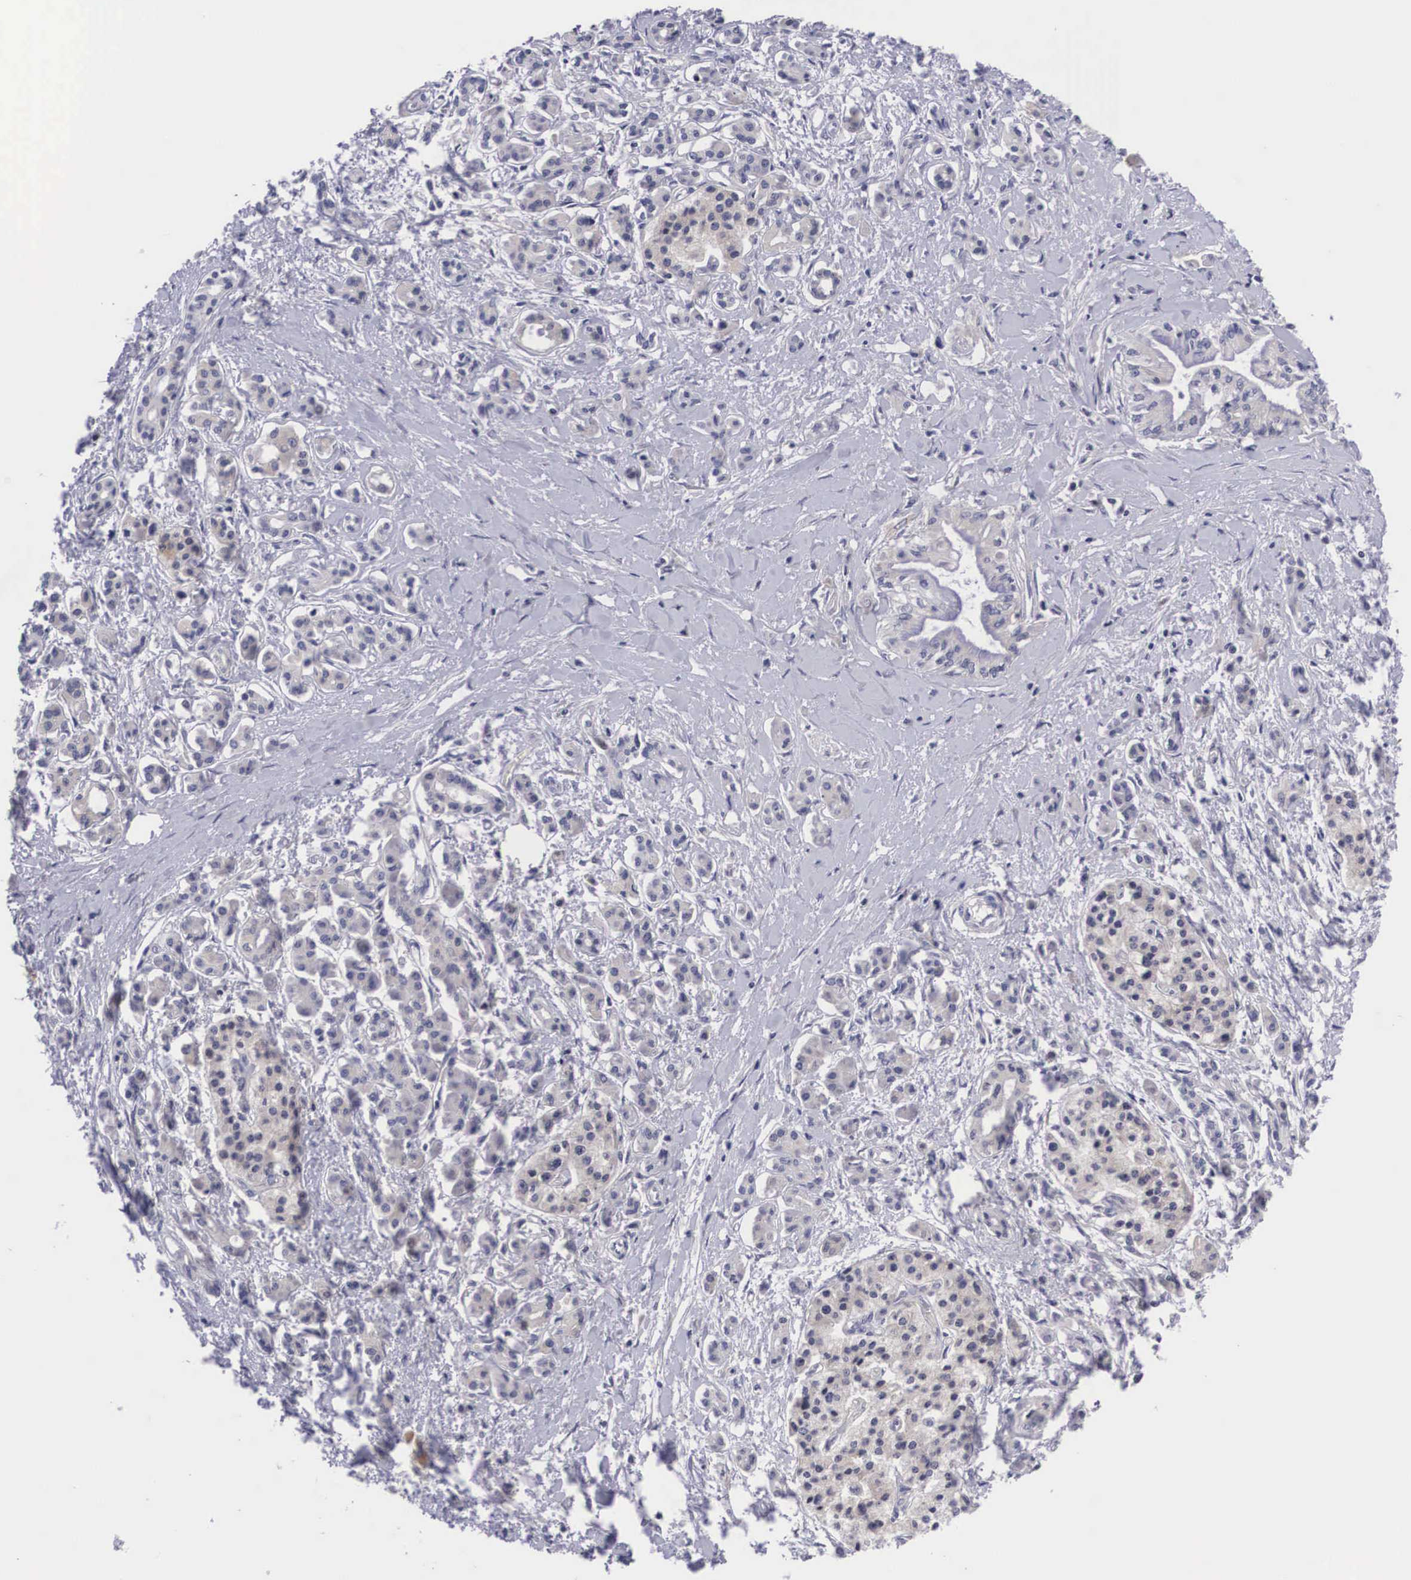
{"staining": {"intensity": "weak", "quantity": "25%-75%", "location": "cytoplasmic/membranous"}, "tissue": "pancreatic cancer", "cell_type": "Tumor cells", "image_type": "cancer", "snomed": [{"axis": "morphology", "description": "Adenocarcinoma, NOS"}, {"axis": "topography", "description": "Pancreas"}], "caption": "Human pancreatic adenocarcinoma stained with a brown dye displays weak cytoplasmic/membranous positive positivity in approximately 25%-75% of tumor cells.", "gene": "GRIPAP1", "patient": {"sex": "female", "age": 64}}